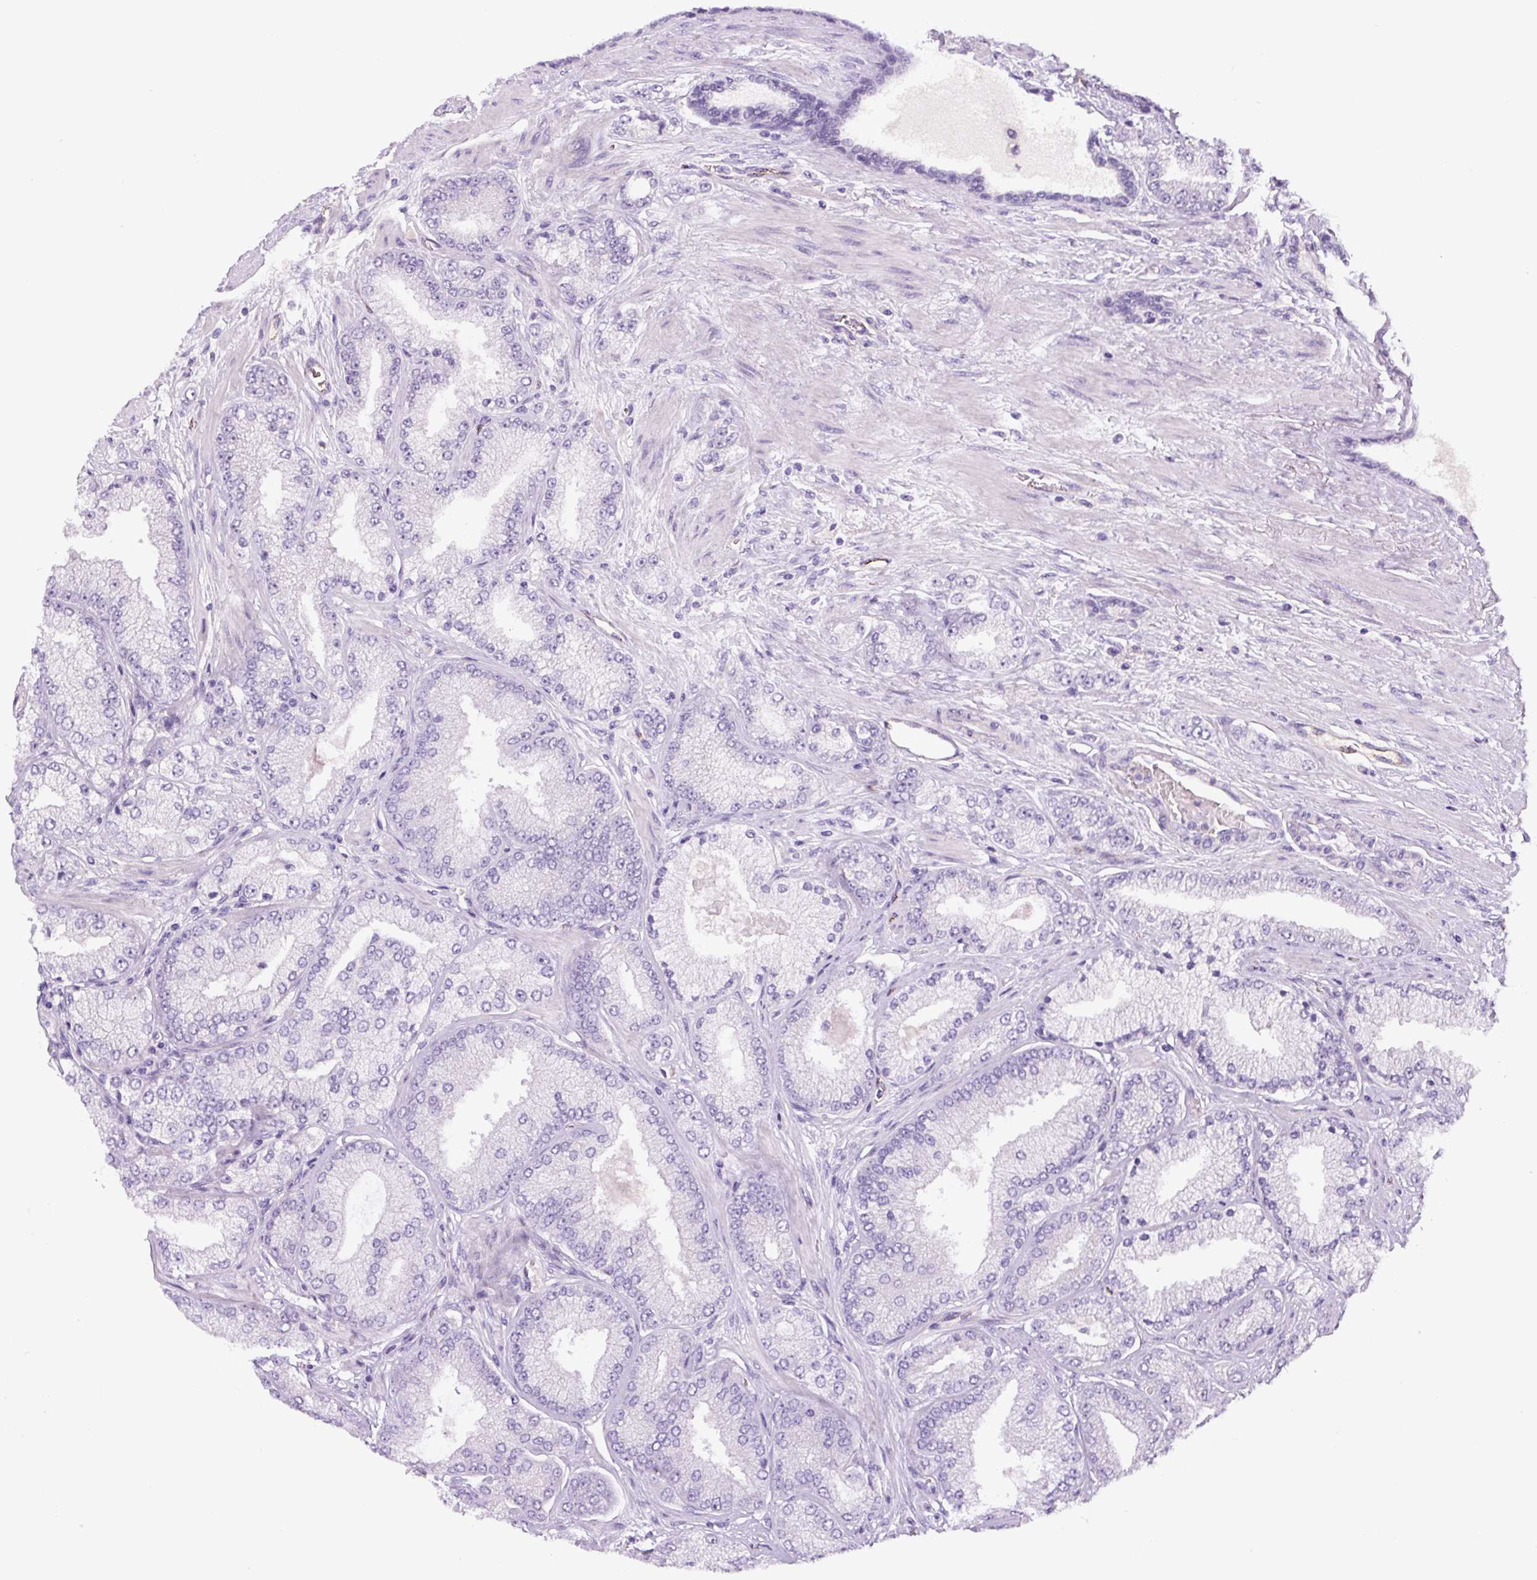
{"staining": {"intensity": "negative", "quantity": "none", "location": "none"}, "tissue": "prostate cancer", "cell_type": "Tumor cells", "image_type": "cancer", "snomed": [{"axis": "morphology", "description": "Adenocarcinoma, High grade"}, {"axis": "topography", "description": "Prostate"}], "caption": "Prostate cancer (high-grade adenocarcinoma) stained for a protein using IHC displays no expression tumor cells.", "gene": "RSPO4", "patient": {"sex": "male", "age": 68}}